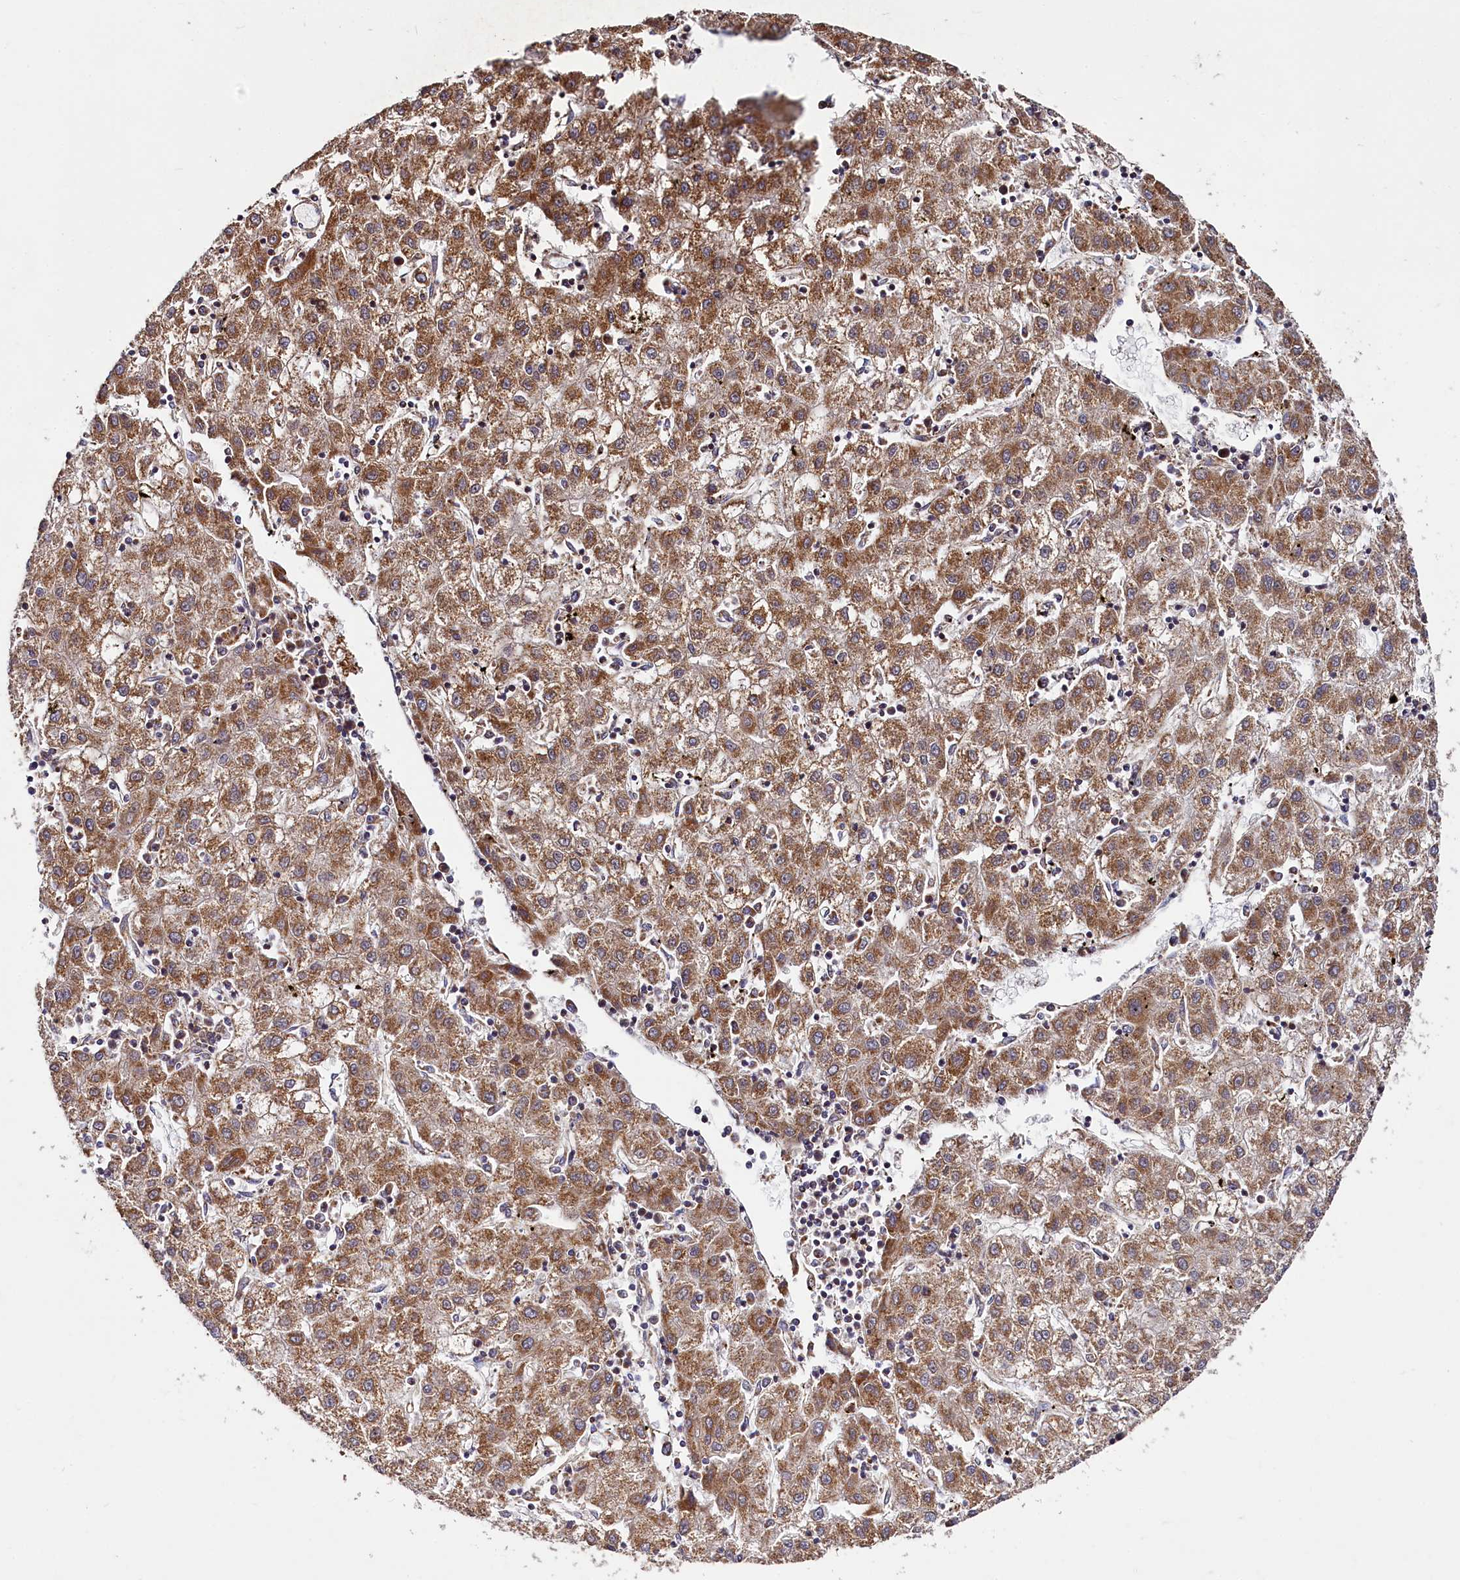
{"staining": {"intensity": "moderate", "quantity": ">75%", "location": "cytoplasmic/membranous"}, "tissue": "liver cancer", "cell_type": "Tumor cells", "image_type": "cancer", "snomed": [{"axis": "morphology", "description": "Carcinoma, Hepatocellular, NOS"}, {"axis": "topography", "description": "Liver"}], "caption": "Brown immunohistochemical staining in liver cancer (hepatocellular carcinoma) reveals moderate cytoplasmic/membranous expression in approximately >75% of tumor cells.", "gene": "SPRYD3", "patient": {"sex": "male", "age": 72}}